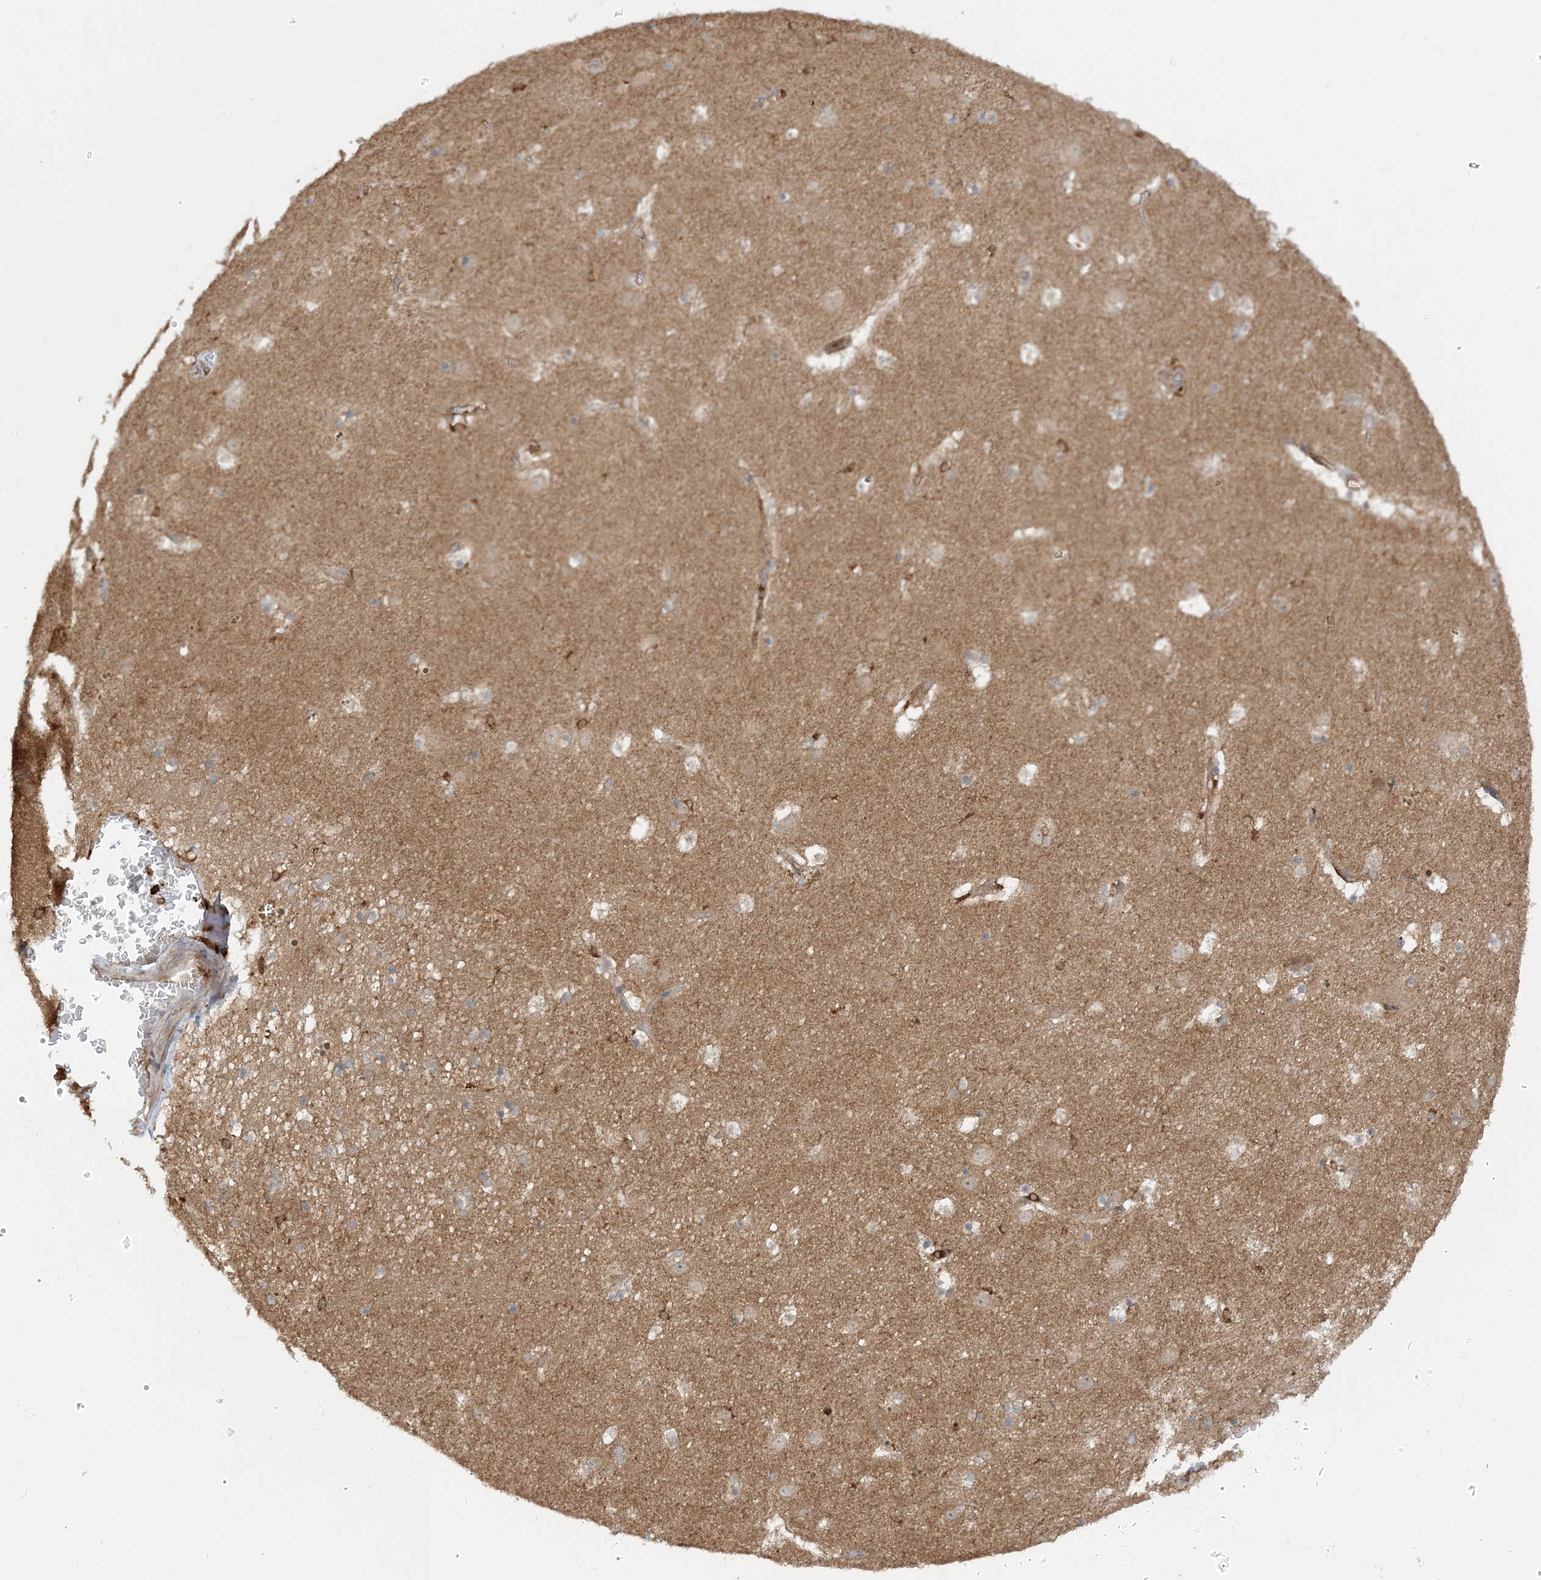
{"staining": {"intensity": "weak", "quantity": "<25%", "location": "cytoplasmic/membranous"}, "tissue": "caudate", "cell_type": "Glial cells", "image_type": "normal", "snomed": [{"axis": "morphology", "description": "Normal tissue, NOS"}, {"axis": "topography", "description": "Lateral ventricle wall"}], "caption": "Photomicrograph shows no protein positivity in glial cells of benign caudate.", "gene": "CAPZB", "patient": {"sex": "male", "age": 45}}